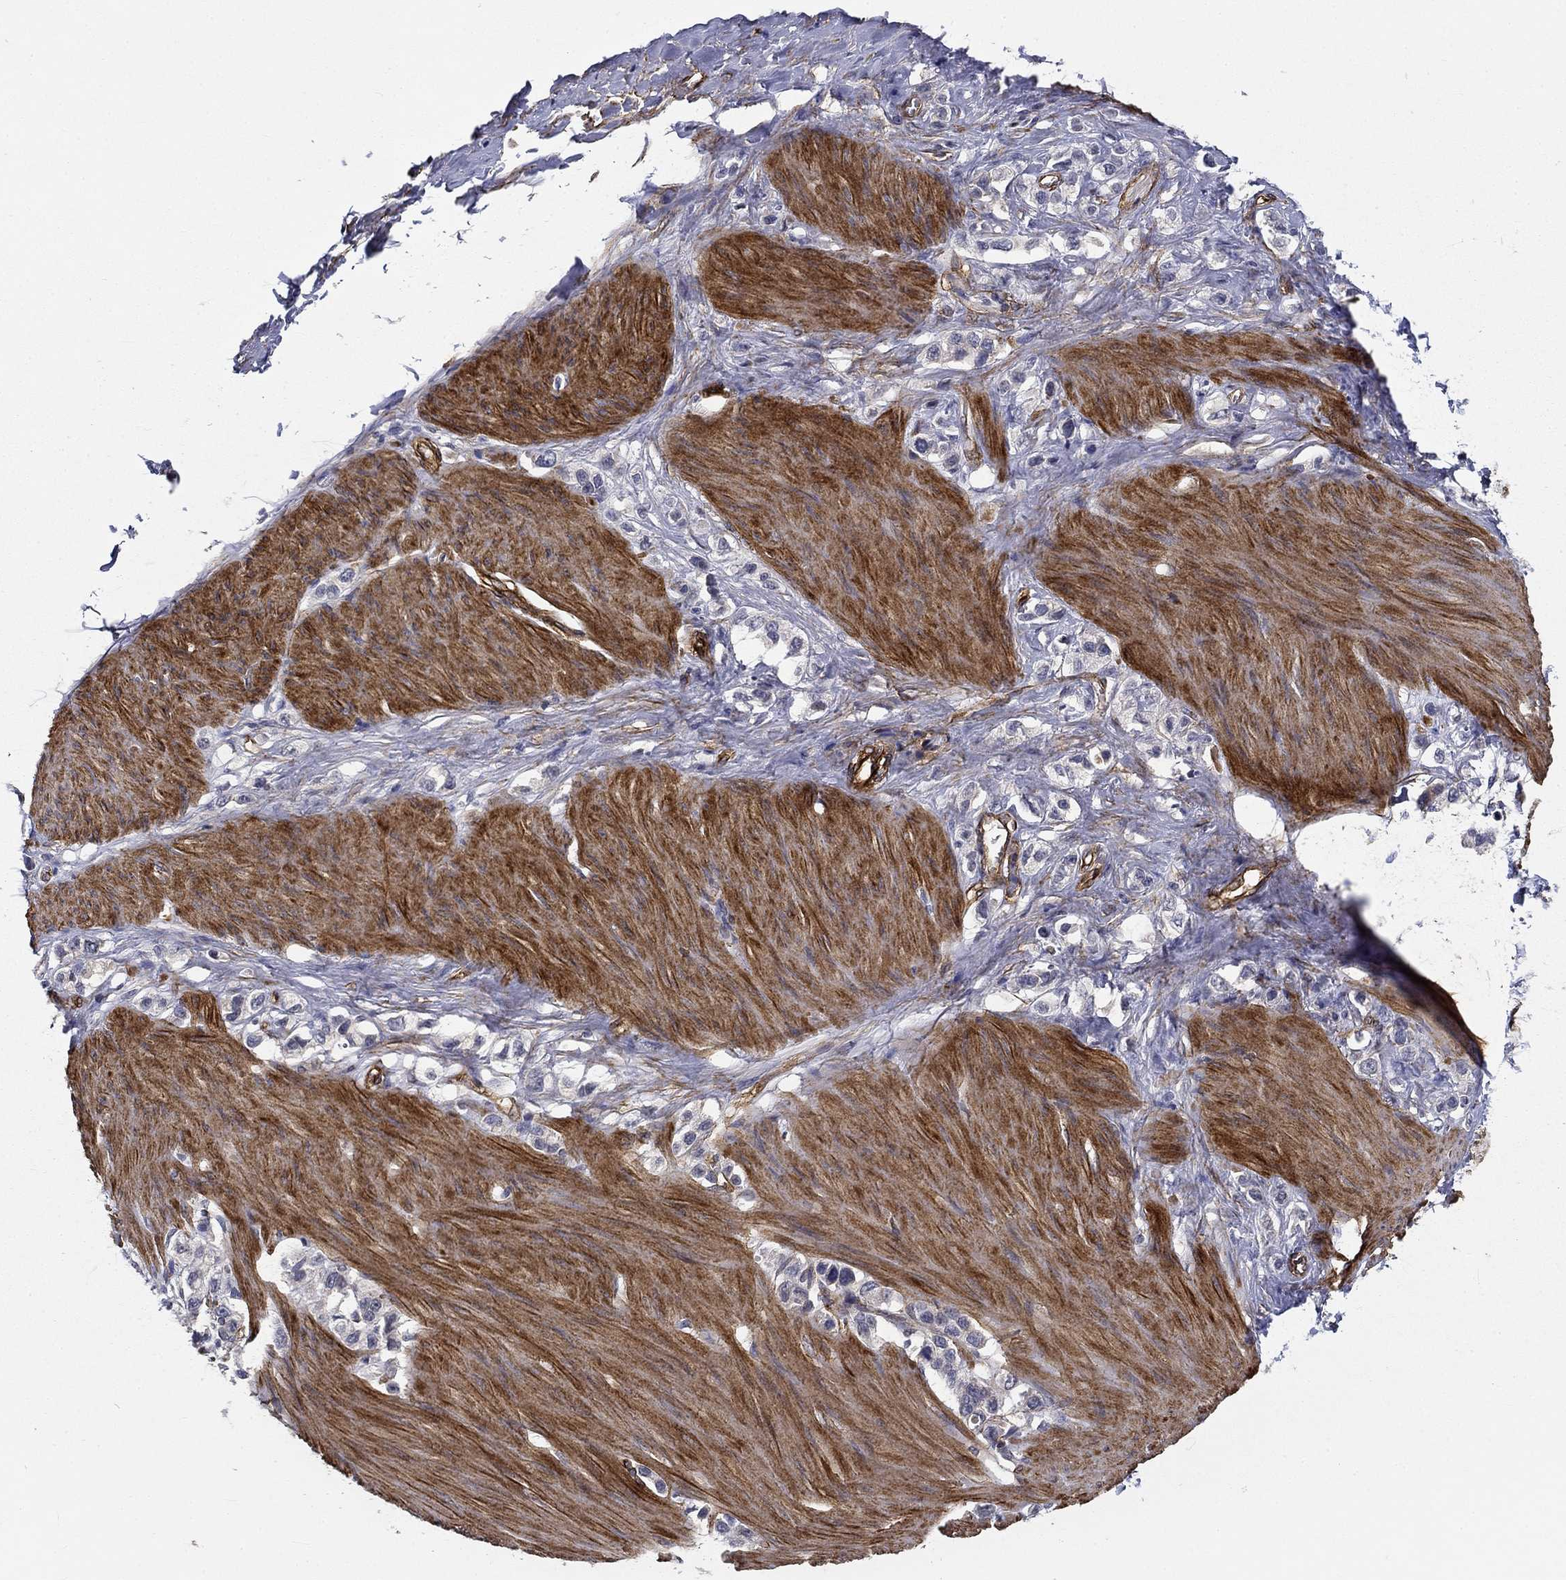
{"staining": {"intensity": "negative", "quantity": "none", "location": "none"}, "tissue": "stomach cancer", "cell_type": "Tumor cells", "image_type": "cancer", "snomed": [{"axis": "morphology", "description": "Normal tissue, NOS"}, {"axis": "morphology", "description": "Adenocarcinoma, NOS"}, {"axis": "morphology", "description": "Adenocarcinoma, High grade"}, {"axis": "topography", "description": "Stomach, upper"}, {"axis": "topography", "description": "Stomach"}], "caption": "DAB (3,3'-diaminobenzidine) immunohistochemical staining of human high-grade adenocarcinoma (stomach) exhibits no significant staining in tumor cells.", "gene": "SYNC", "patient": {"sex": "female", "age": 65}}